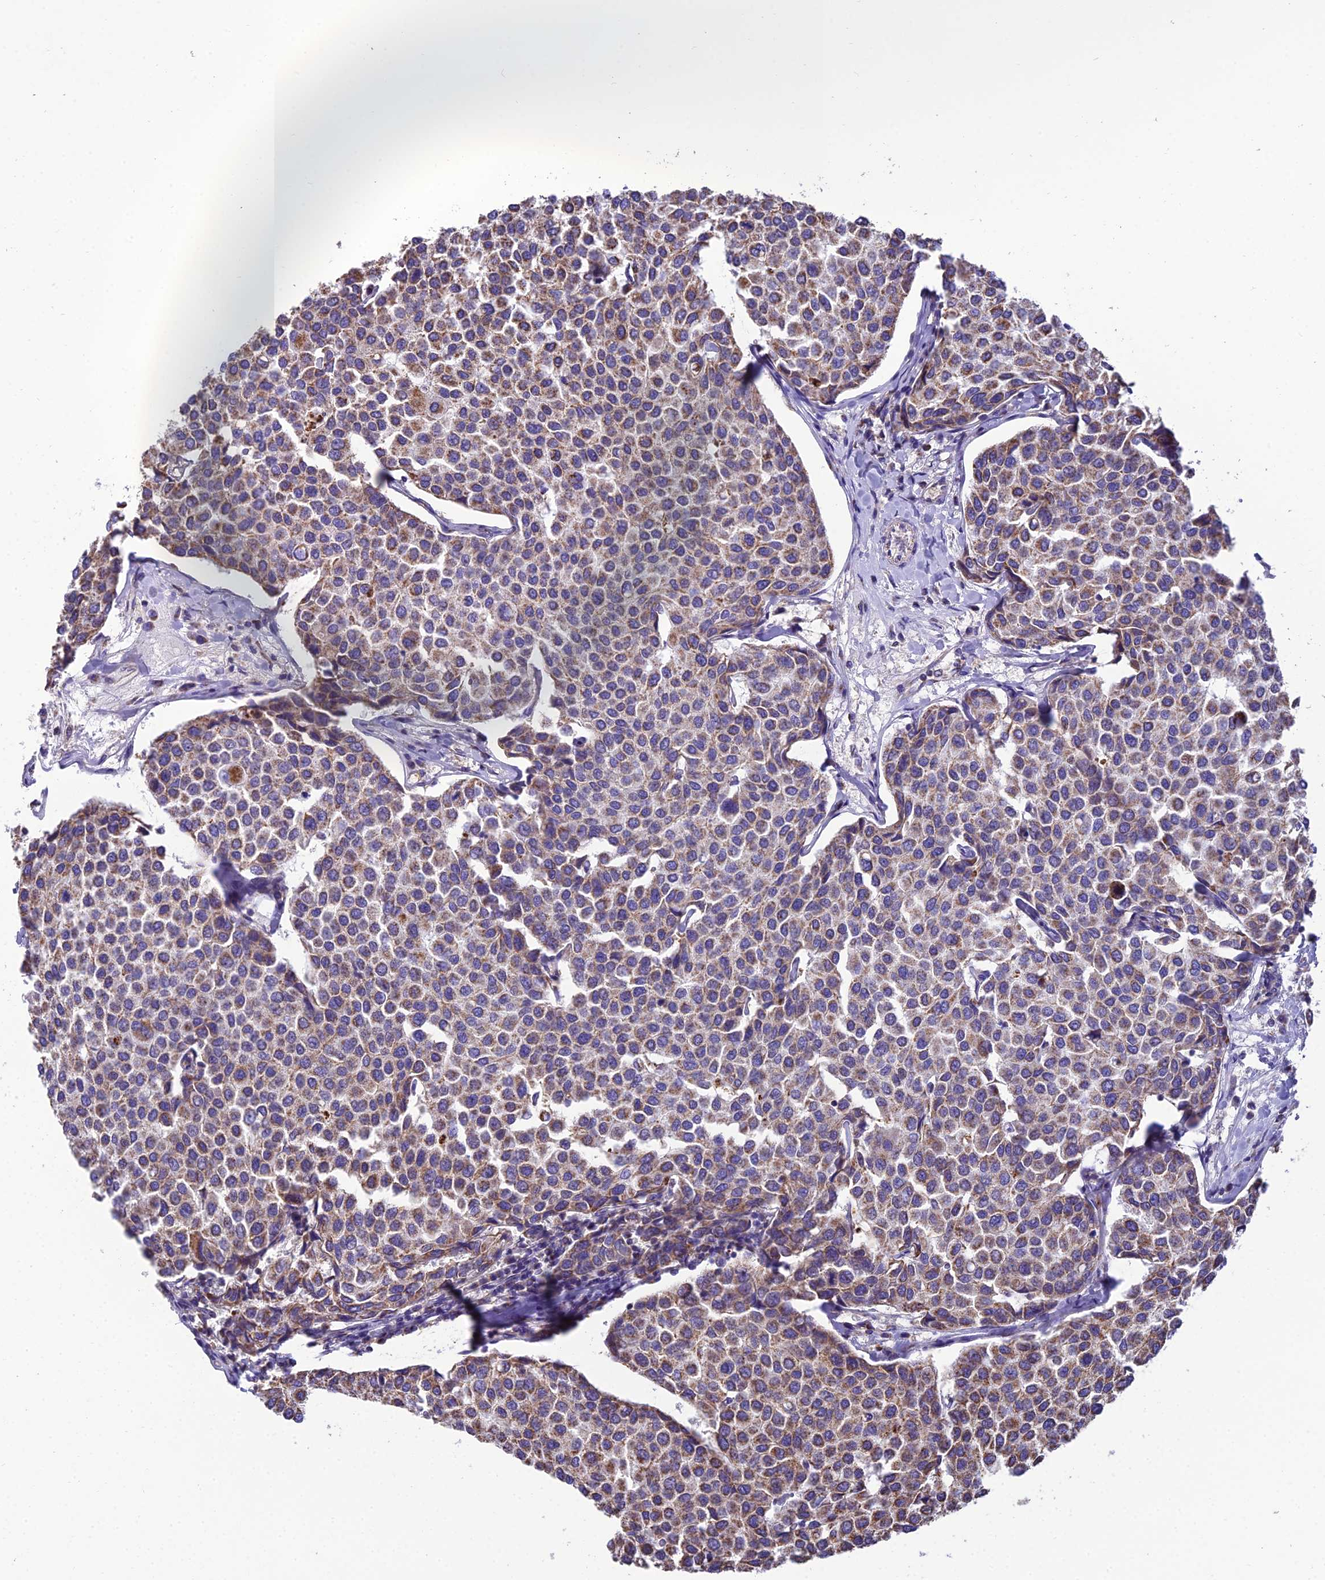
{"staining": {"intensity": "moderate", "quantity": ">75%", "location": "cytoplasmic/membranous"}, "tissue": "breast cancer", "cell_type": "Tumor cells", "image_type": "cancer", "snomed": [{"axis": "morphology", "description": "Duct carcinoma"}, {"axis": "topography", "description": "Breast"}], "caption": "Brown immunohistochemical staining in invasive ductal carcinoma (breast) shows moderate cytoplasmic/membranous staining in approximately >75% of tumor cells.", "gene": "GPD1", "patient": {"sex": "female", "age": 55}}